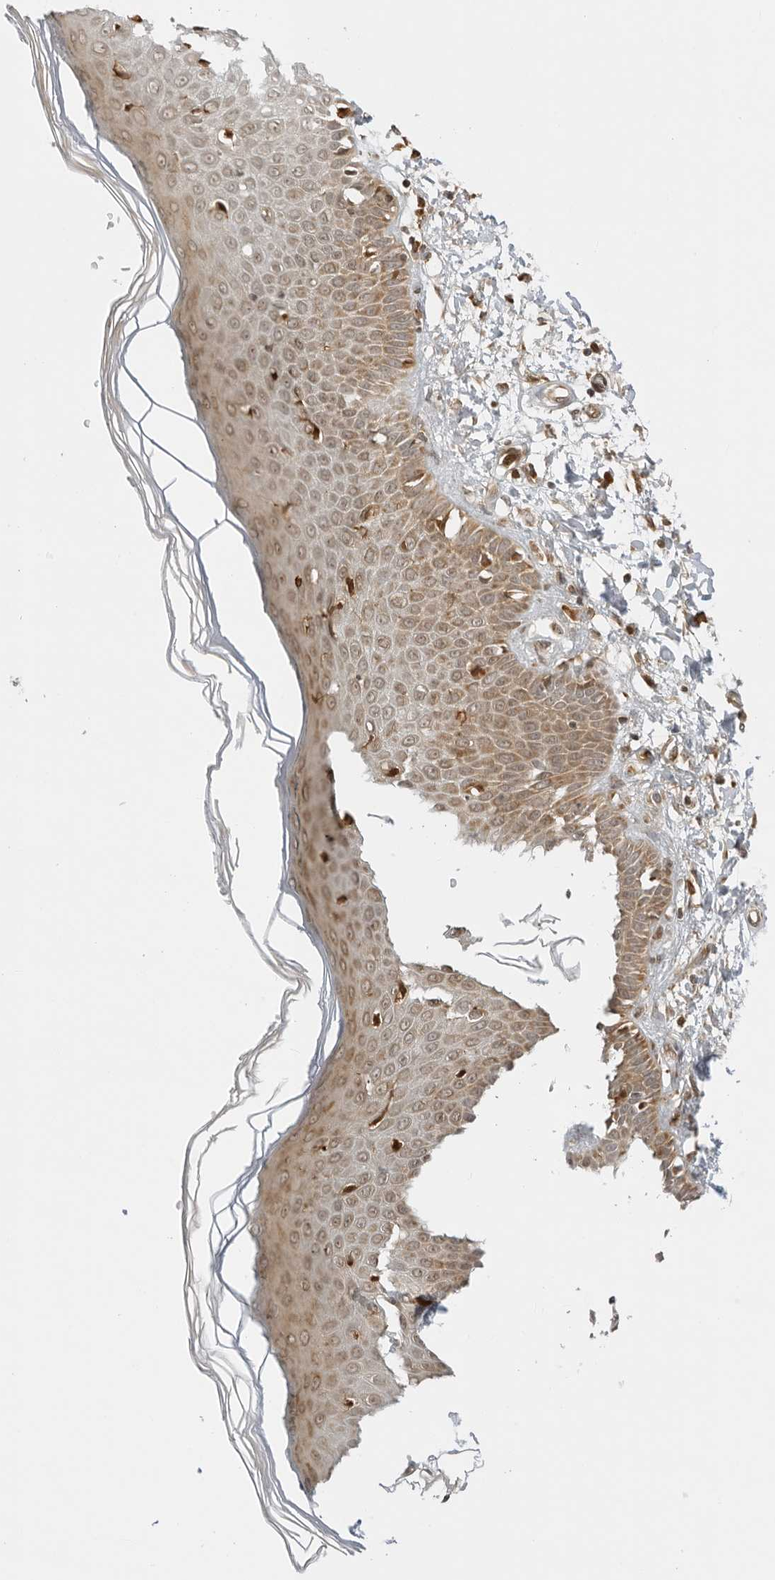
{"staining": {"intensity": "weak", "quantity": ">75%", "location": "cytoplasmic/membranous"}, "tissue": "skin", "cell_type": "Fibroblasts", "image_type": "normal", "snomed": [{"axis": "morphology", "description": "Normal tissue, NOS"}, {"axis": "morphology", "description": "Inflammation, NOS"}, {"axis": "topography", "description": "Skin"}], "caption": "This is an image of IHC staining of unremarkable skin, which shows weak expression in the cytoplasmic/membranous of fibroblasts.", "gene": "RC3H1", "patient": {"sex": "female", "age": 44}}